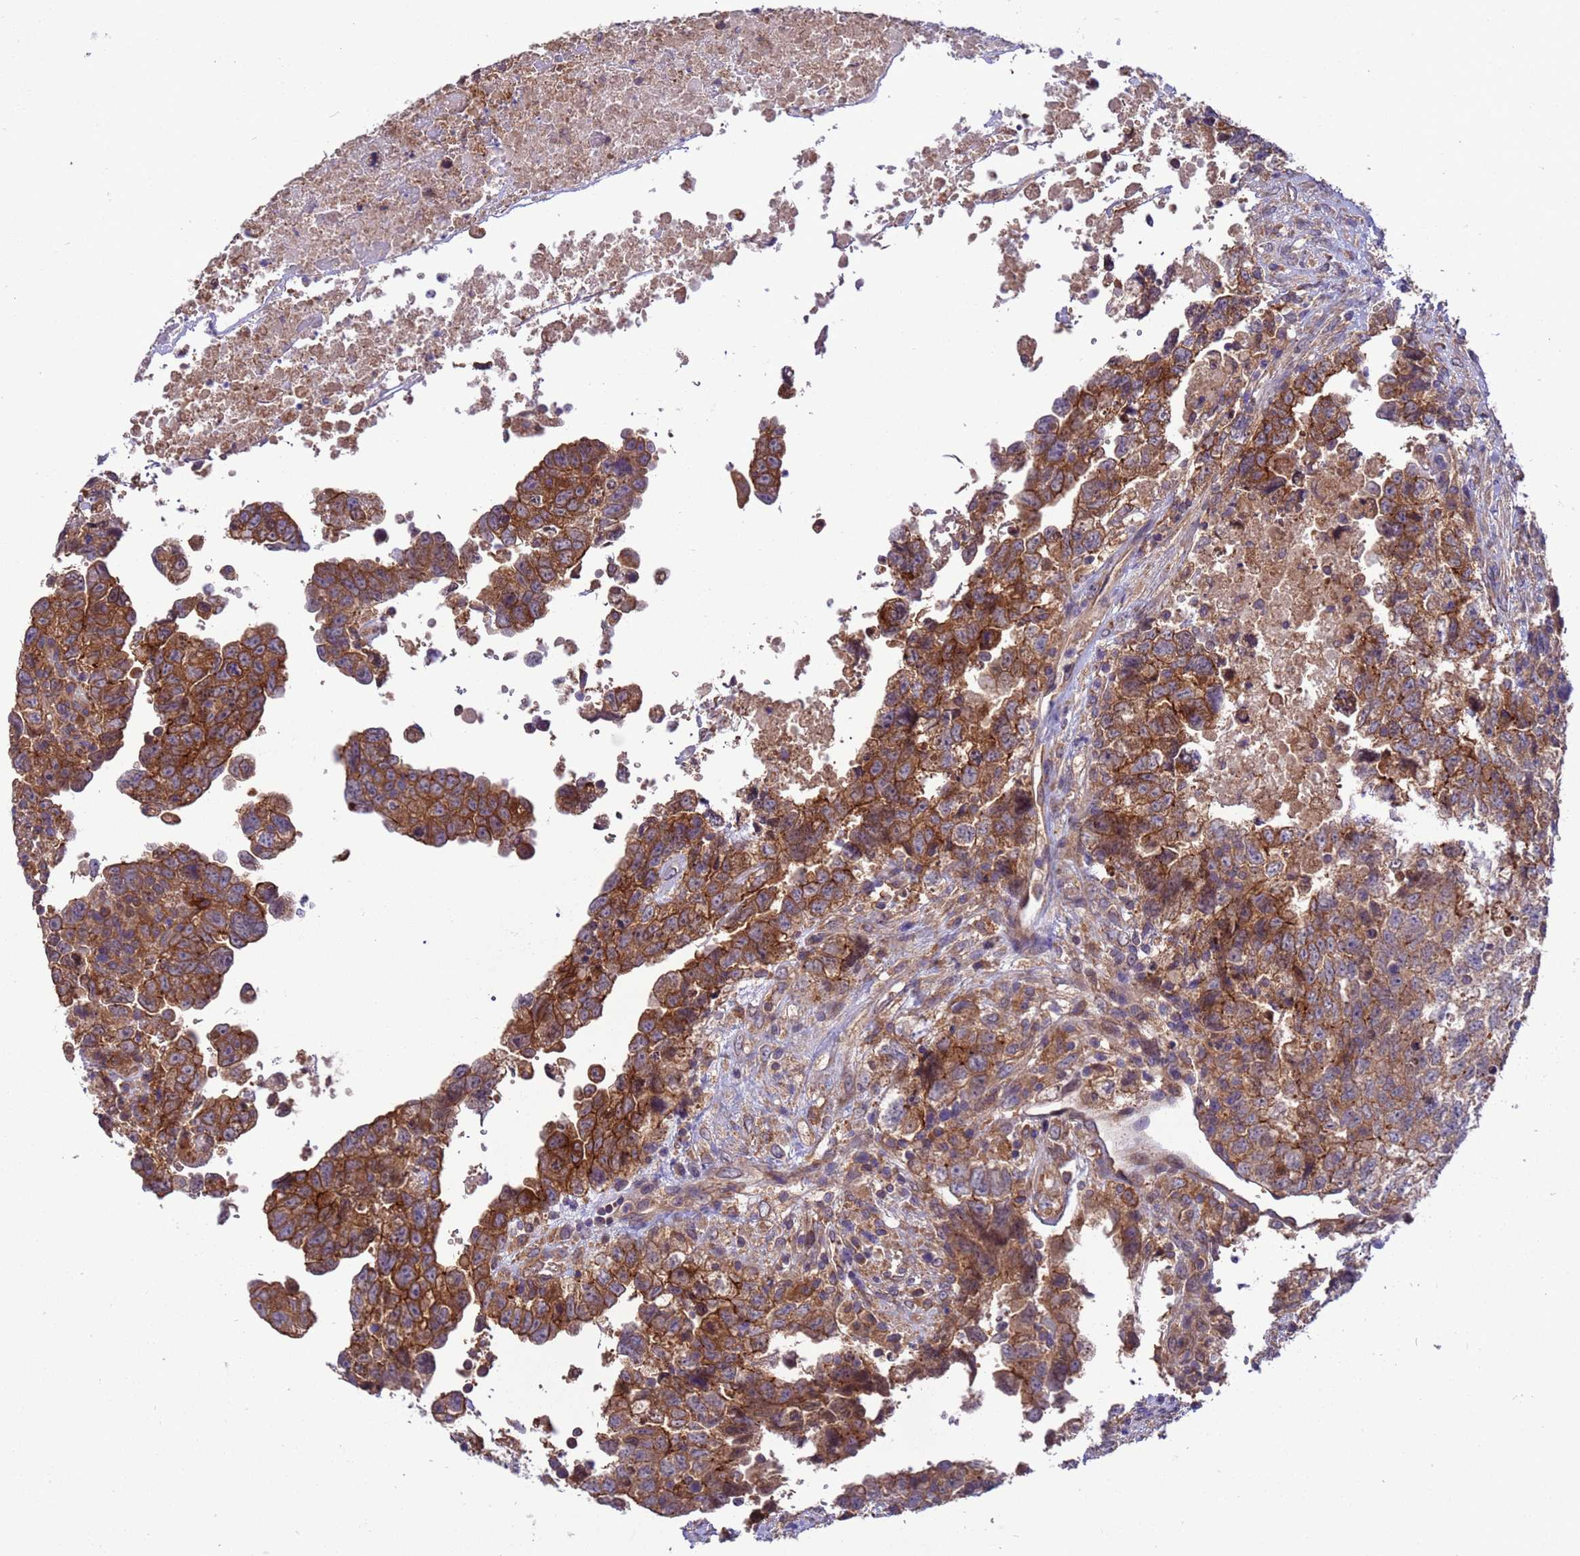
{"staining": {"intensity": "moderate", "quantity": ">75%", "location": "cytoplasmic/membranous"}, "tissue": "testis cancer", "cell_type": "Tumor cells", "image_type": "cancer", "snomed": [{"axis": "morphology", "description": "Carcinoma, Embryonal, NOS"}, {"axis": "topography", "description": "Testis"}], "caption": "Testis cancer (embryonal carcinoma) stained with immunohistochemistry (IHC) demonstrates moderate cytoplasmic/membranous expression in about >75% of tumor cells.", "gene": "ARHGAP12", "patient": {"sex": "male", "age": 37}}